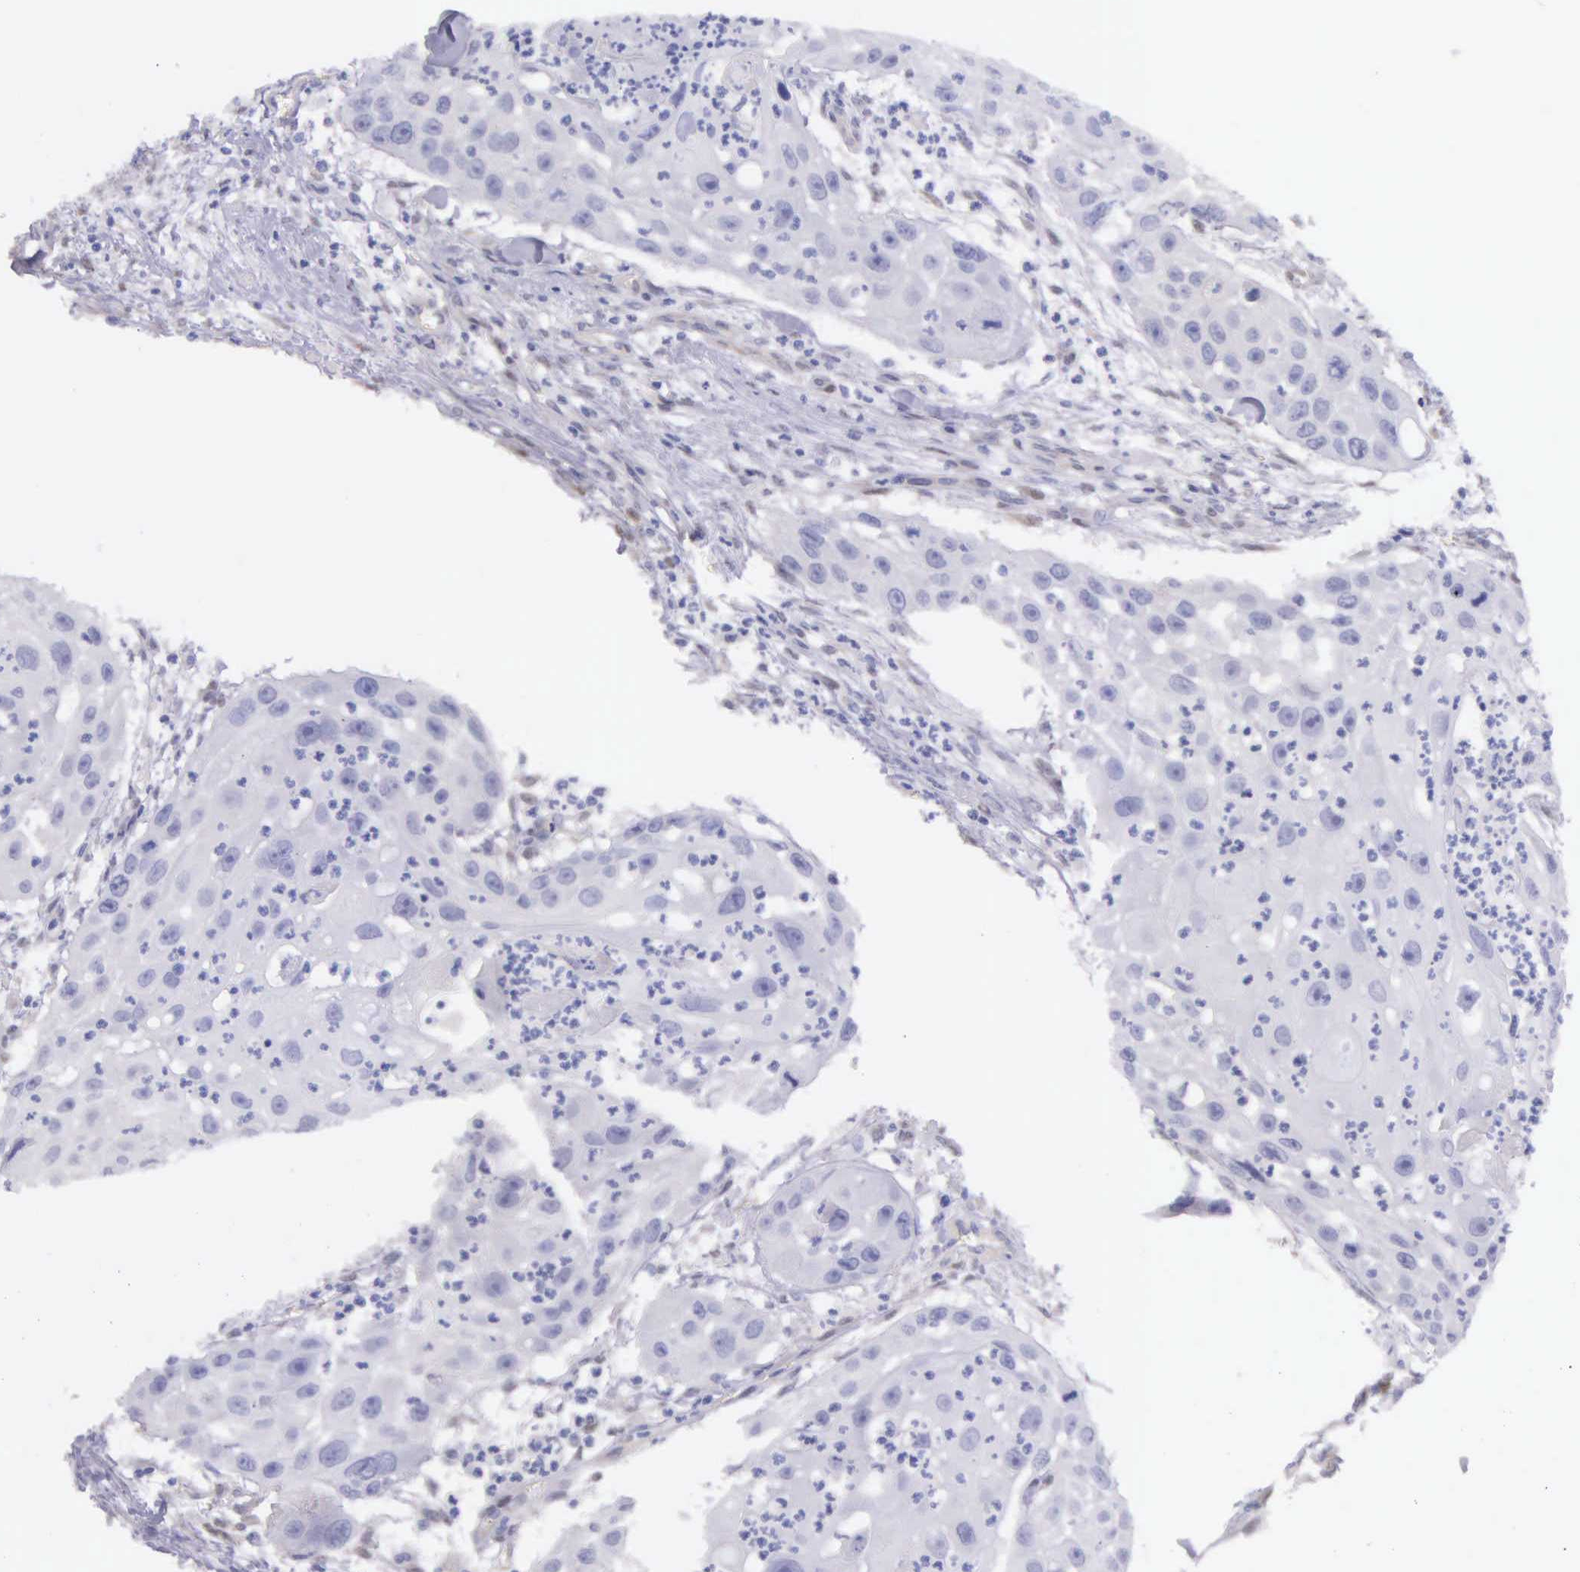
{"staining": {"intensity": "negative", "quantity": "none", "location": "none"}, "tissue": "head and neck cancer", "cell_type": "Tumor cells", "image_type": "cancer", "snomed": [{"axis": "morphology", "description": "Squamous cell carcinoma, NOS"}, {"axis": "topography", "description": "Head-Neck"}], "caption": "DAB immunohistochemical staining of head and neck squamous cell carcinoma reveals no significant positivity in tumor cells.", "gene": "GSTT2", "patient": {"sex": "male", "age": 64}}